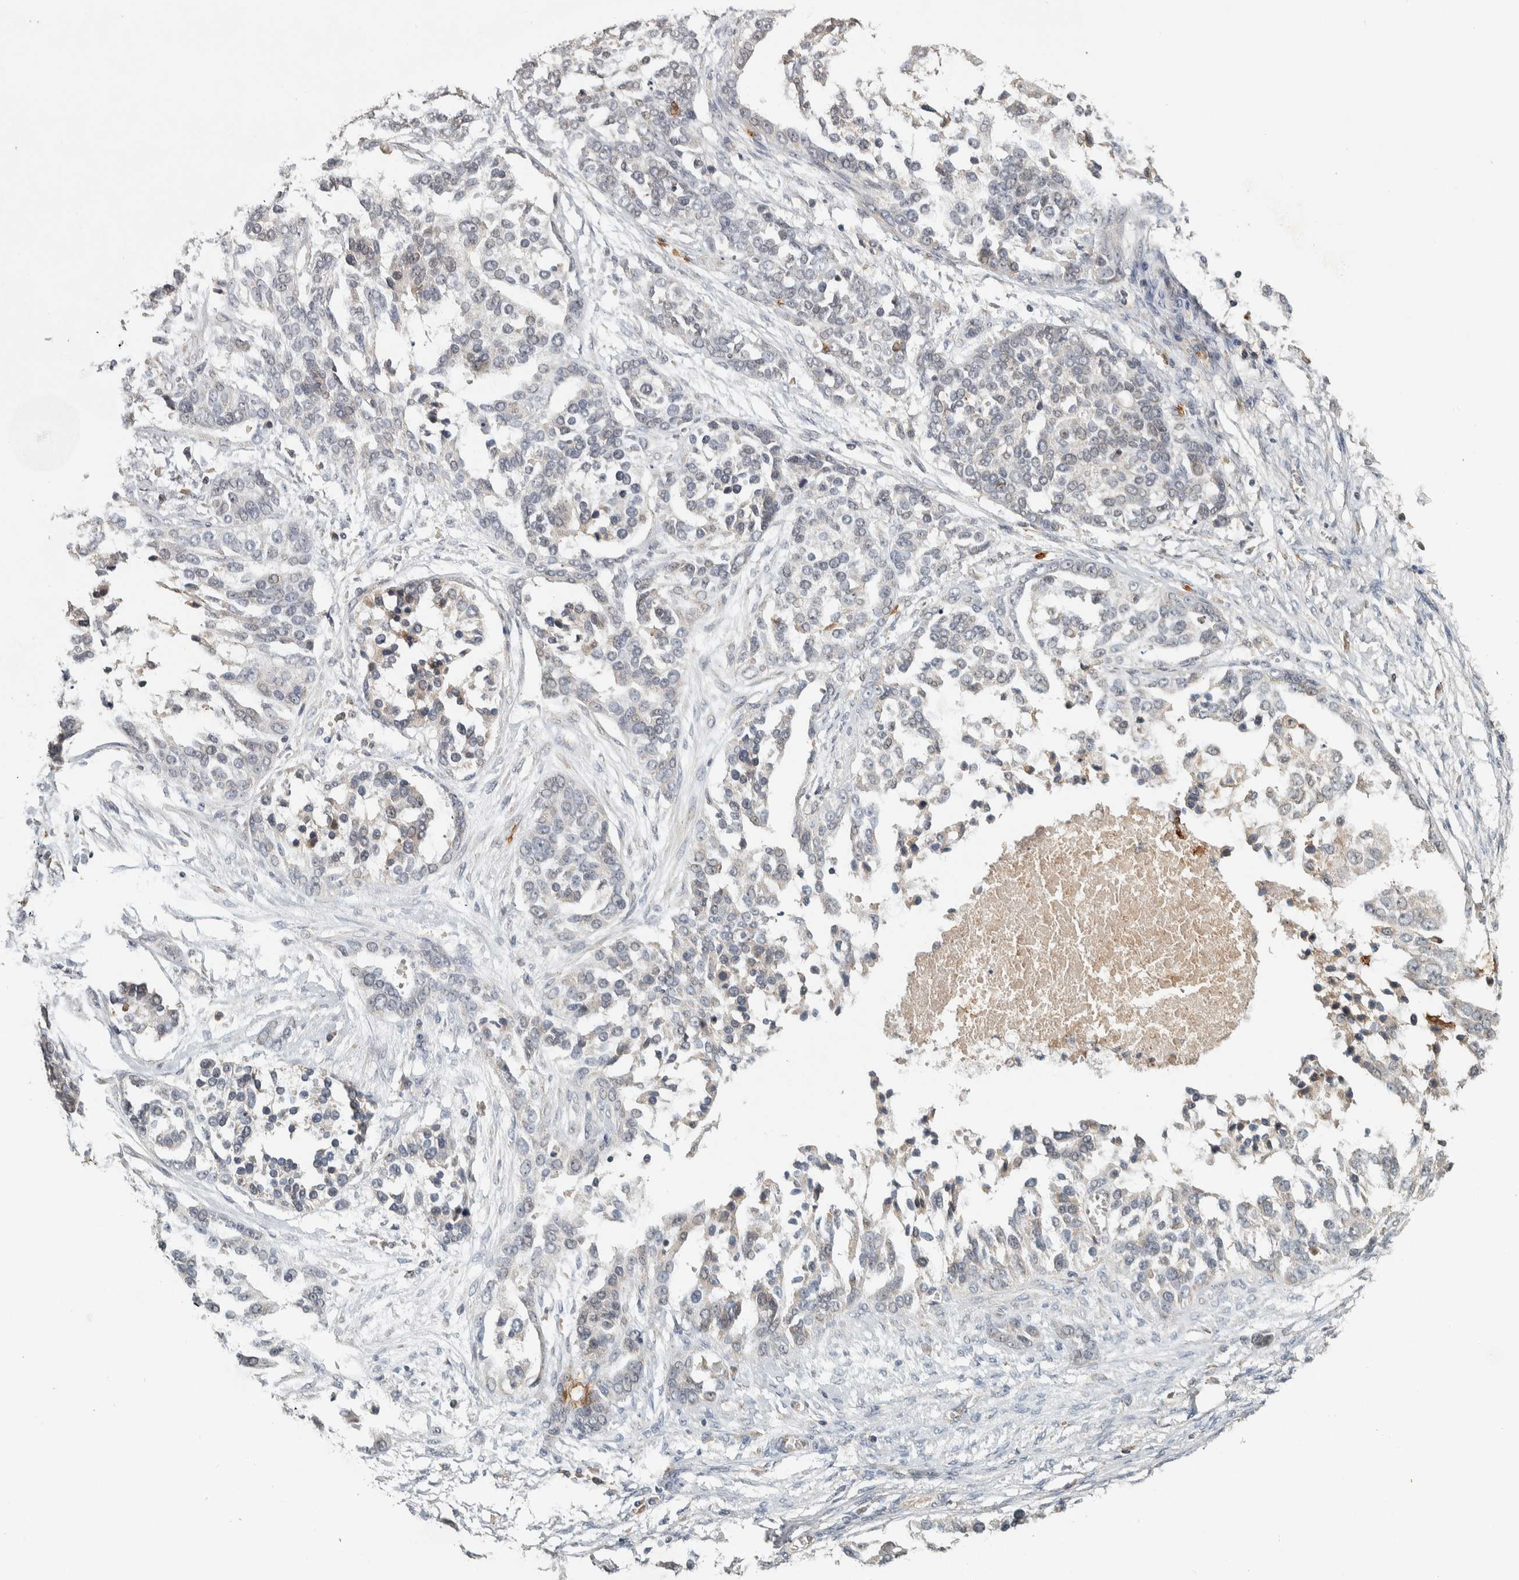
{"staining": {"intensity": "negative", "quantity": "none", "location": "none"}, "tissue": "ovarian cancer", "cell_type": "Tumor cells", "image_type": "cancer", "snomed": [{"axis": "morphology", "description": "Cystadenocarcinoma, serous, NOS"}, {"axis": "topography", "description": "Ovary"}], "caption": "The histopathology image displays no staining of tumor cells in ovarian cancer.", "gene": "EIF3H", "patient": {"sex": "female", "age": 44}}